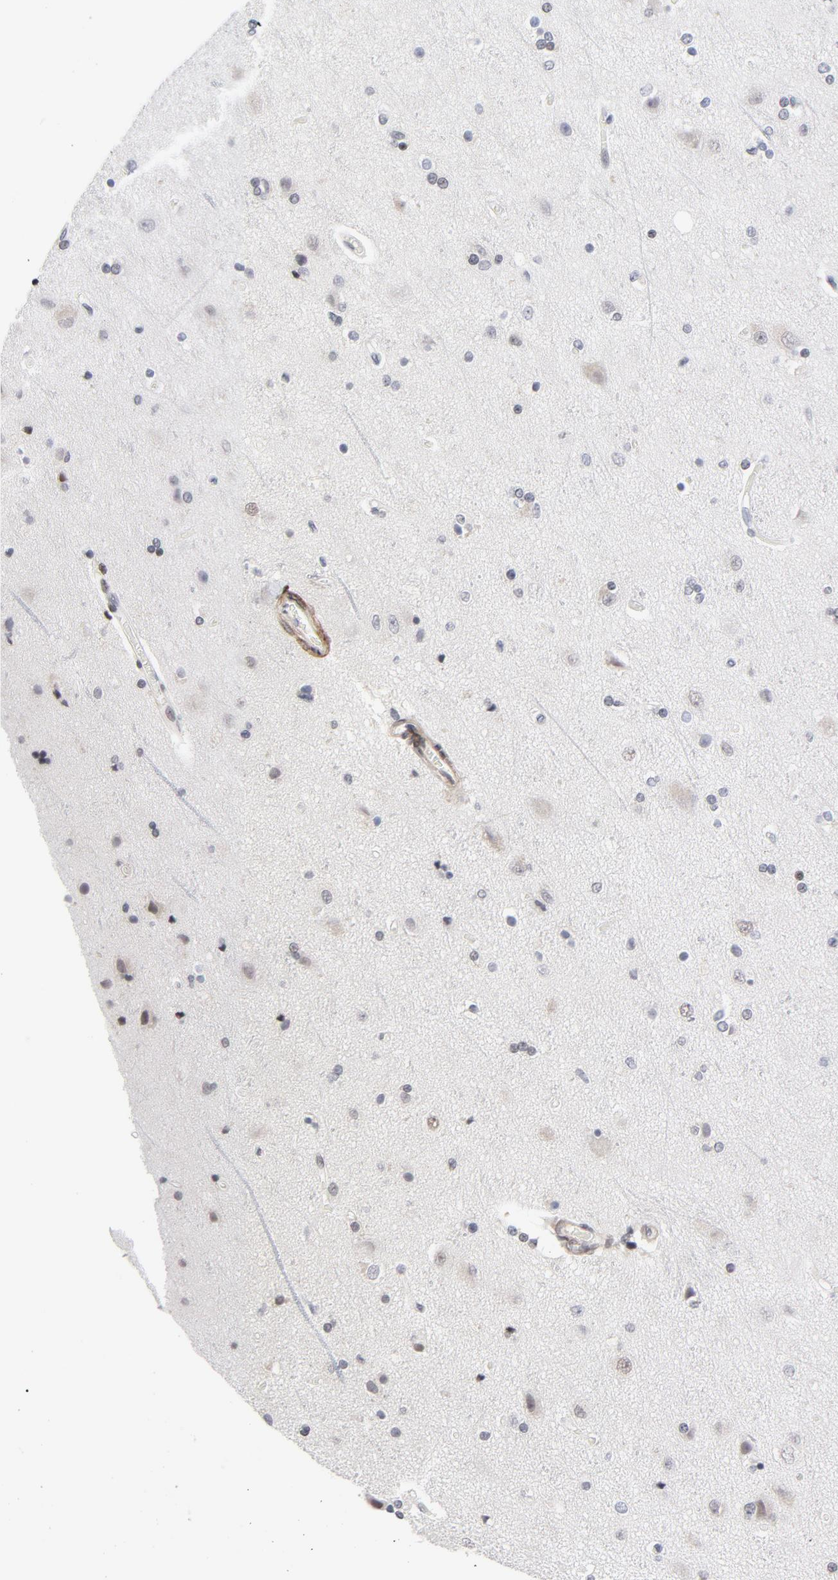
{"staining": {"intensity": "weak", "quantity": "25%-75%", "location": "cytoplasmic/membranous,nuclear"}, "tissue": "cerebral cortex", "cell_type": "Endothelial cells", "image_type": "normal", "snomed": [{"axis": "morphology", "description": "Normal tissue, NOS"}, {"axis": "topography", "description": "Cerebral cortex"}], "caption": "Immunohistochemistry of benign cerebral cortex exhibits low levels of weak cytoplasmic/membranous,nuclear positivity in approximately 25%-75% of endothelial cells. (brown staining indicates protein expression, while blue staining denotes nuclei).", "gene": "NFIC", "patient": {"sex": "female", "age": 54}}